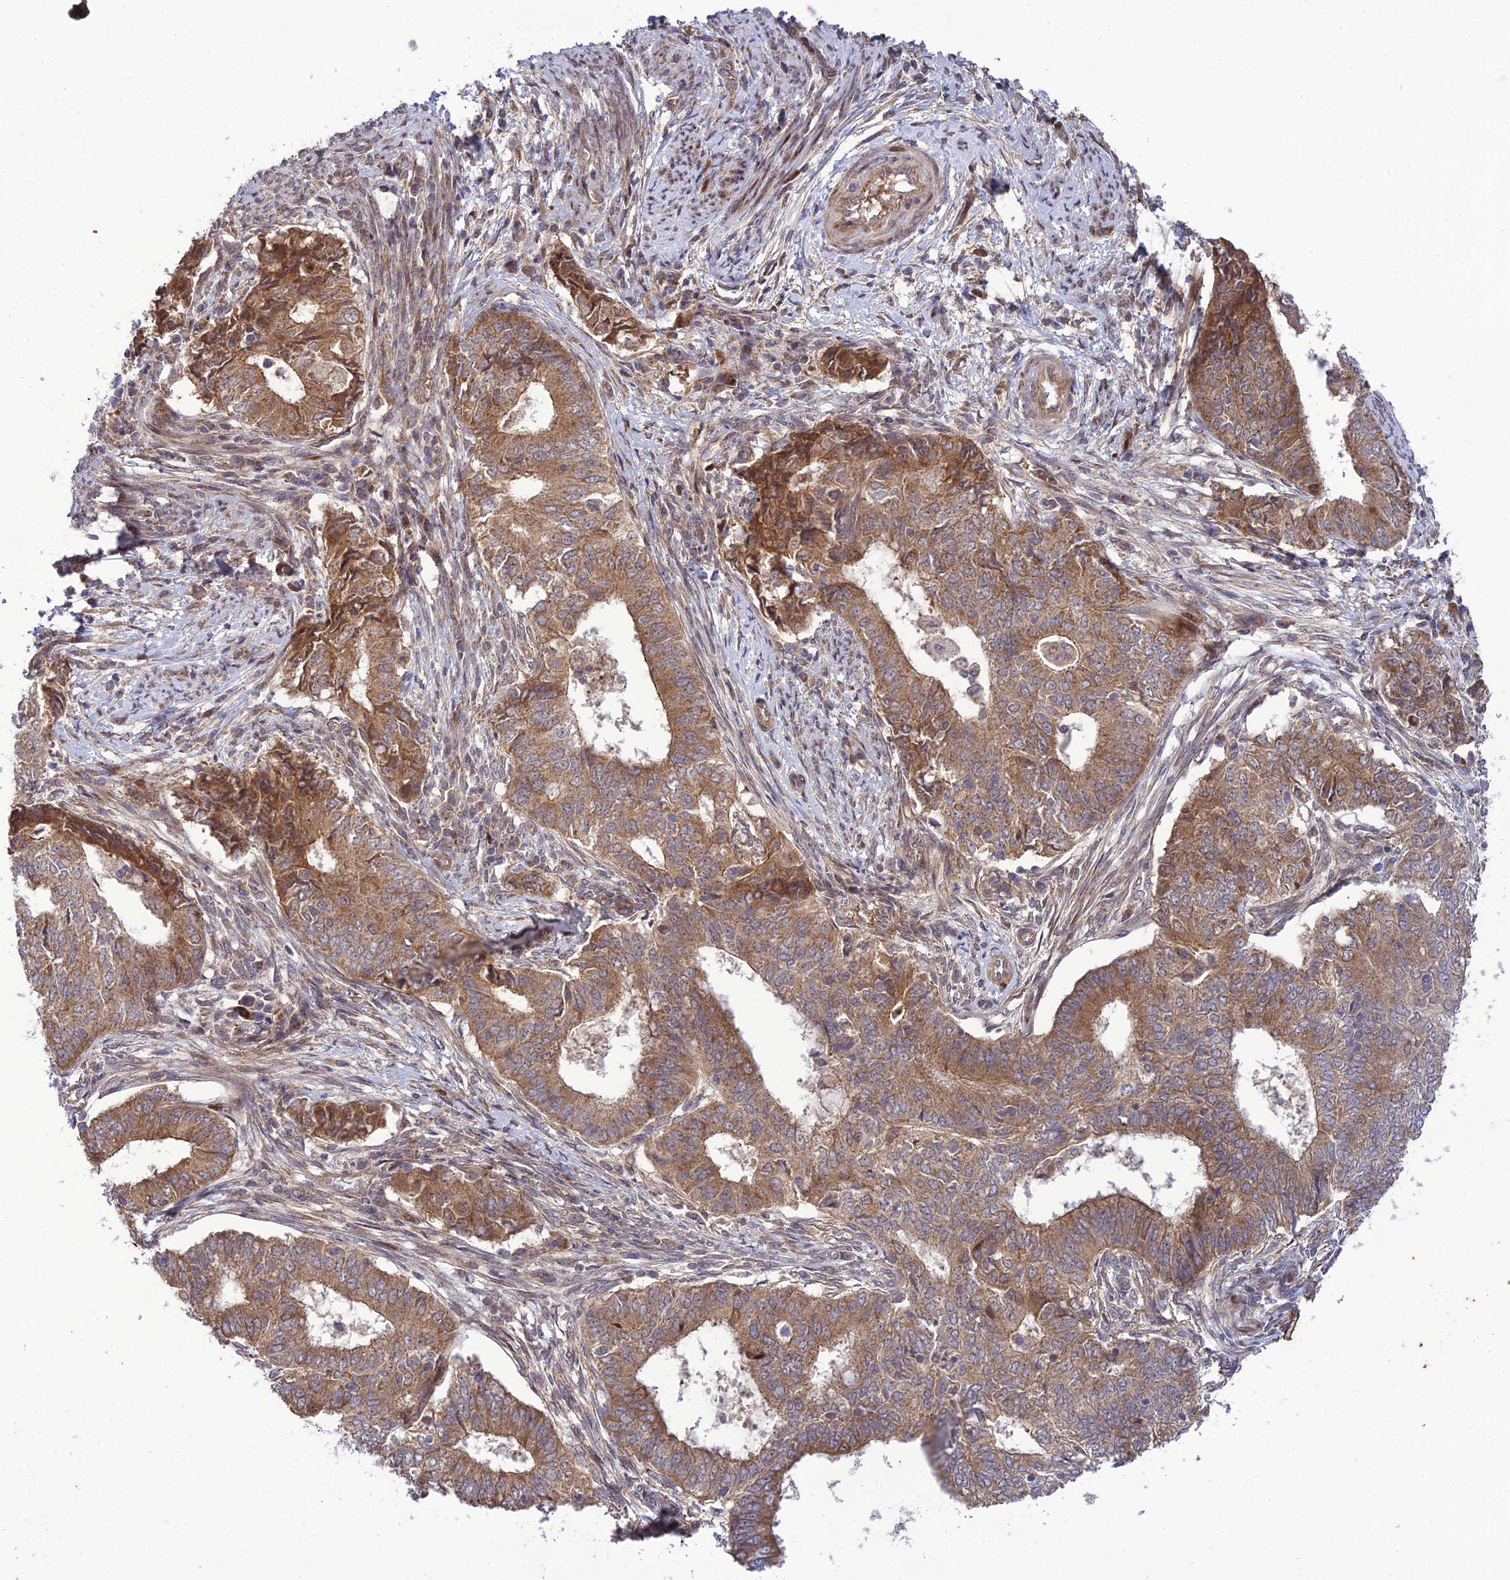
{"staining": {"intensity": "moderate", "quantity": ">75%", "location": "cytoplasmic/membranous"}, "tissue": "endometrial cancer", "cell_type": "Tumor cells", "image_type": "cancer", "snomed": [{"axis": "morphology", "description": "Adenocarcinoma, NOS"}, {"axis": "topography", "description": "Endometrium"}], "caption": "Protein staining of endometrial cancer tissue displays moderate cytoplasmic/membranous expression in approximately >75% of tumor cells.", "gene": "PLEKHG2", "patient": {"sex": "female", "age": 62}}